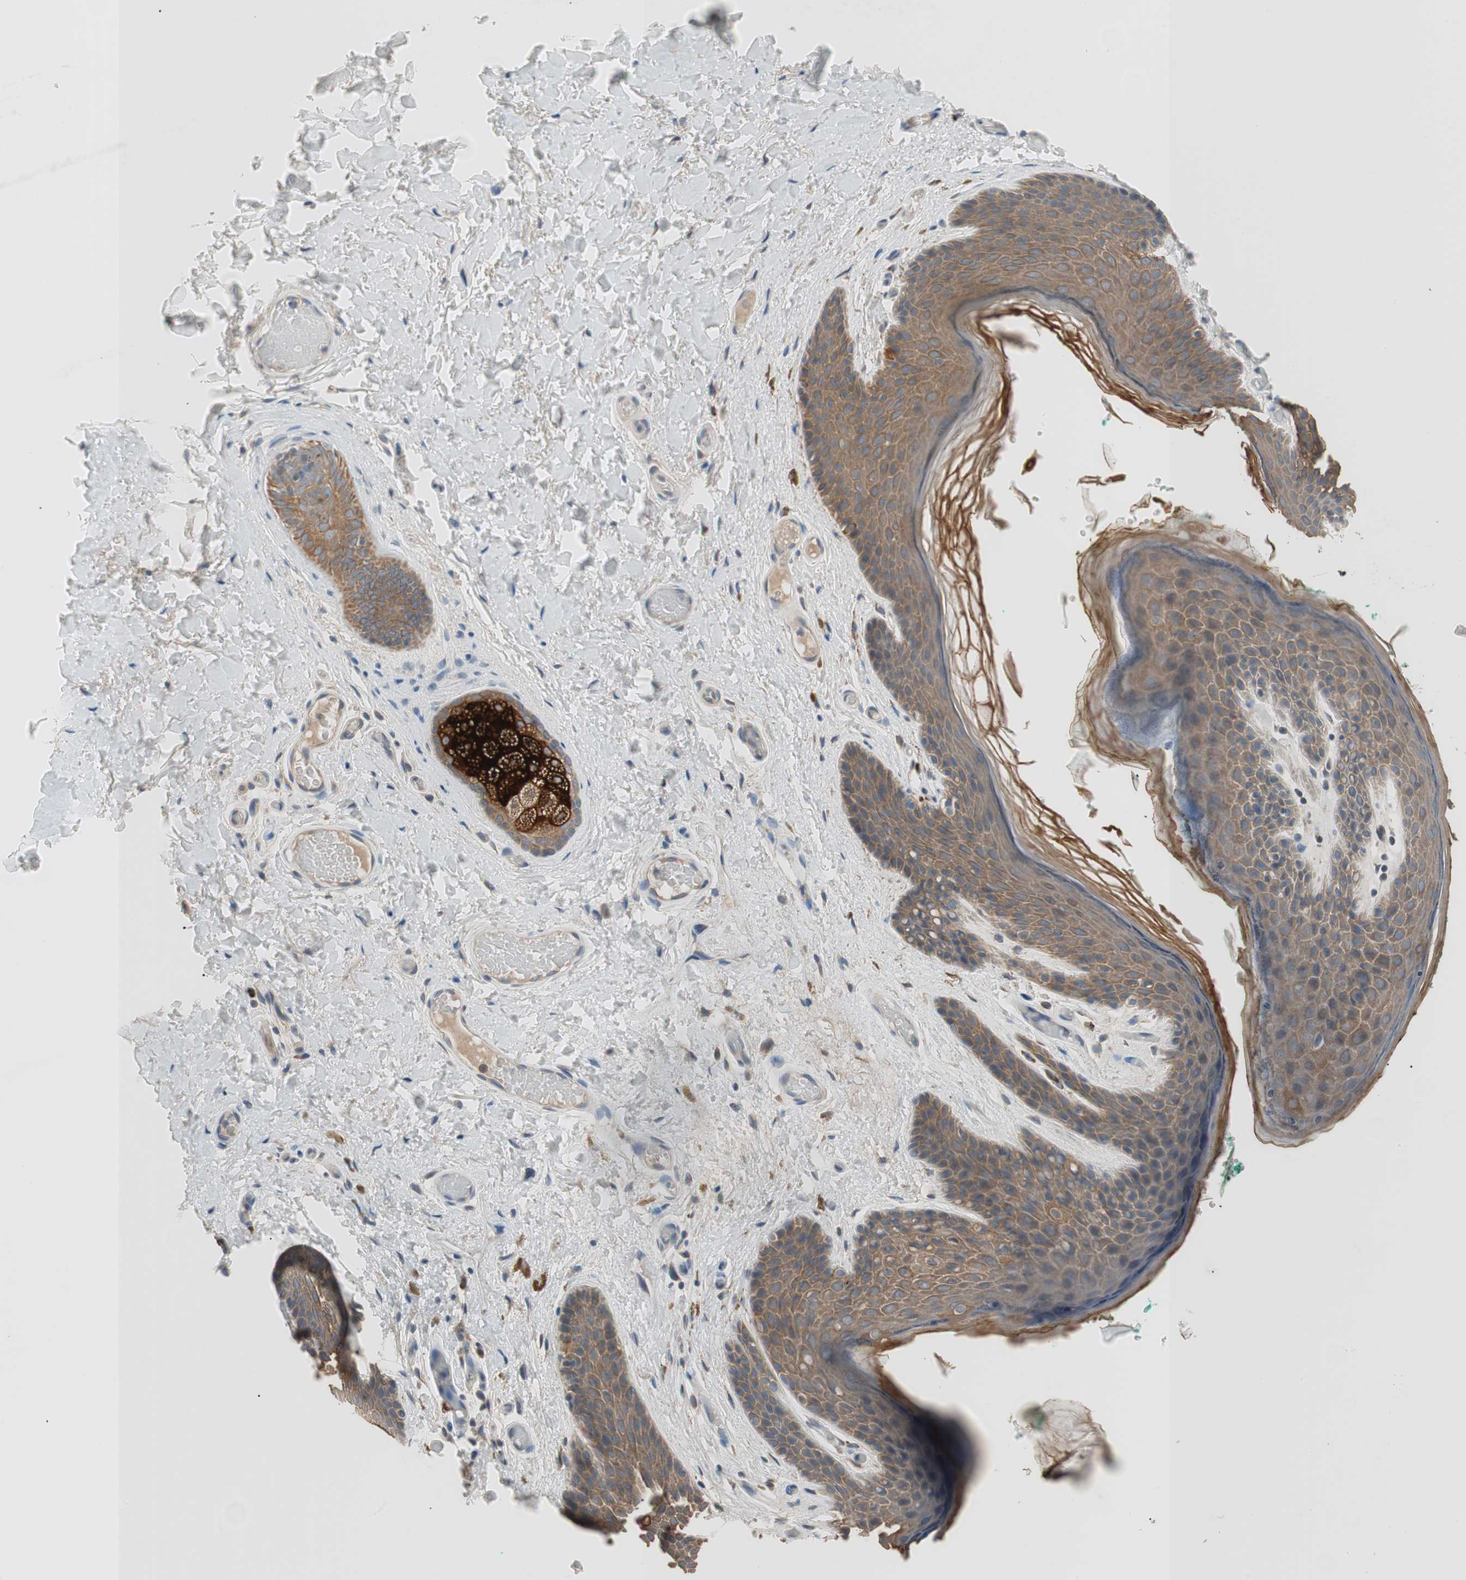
{"staining": {"intensity": "moderate", "quantity": ">75%", "location": "cytoplasmic/membranous"}, "tissue": "skin", "cell_type": "Epidermal cells", "image_type": "normal", "snomed": [{"axis": "morphology", "description": "Normal tissue, NOS"}, {"axis": "topography", "description": "Anal"}], "caption": "Normal skin exhibits moderate cytoplasmic/membranous staining in about >75% of epidermal cells (DAB (3,3'-diaminobenzidine) IHC with brightfield microscopy, high magnification)..", "gene": "FADS2", "patient": {"sex": "male", "age": 74}}